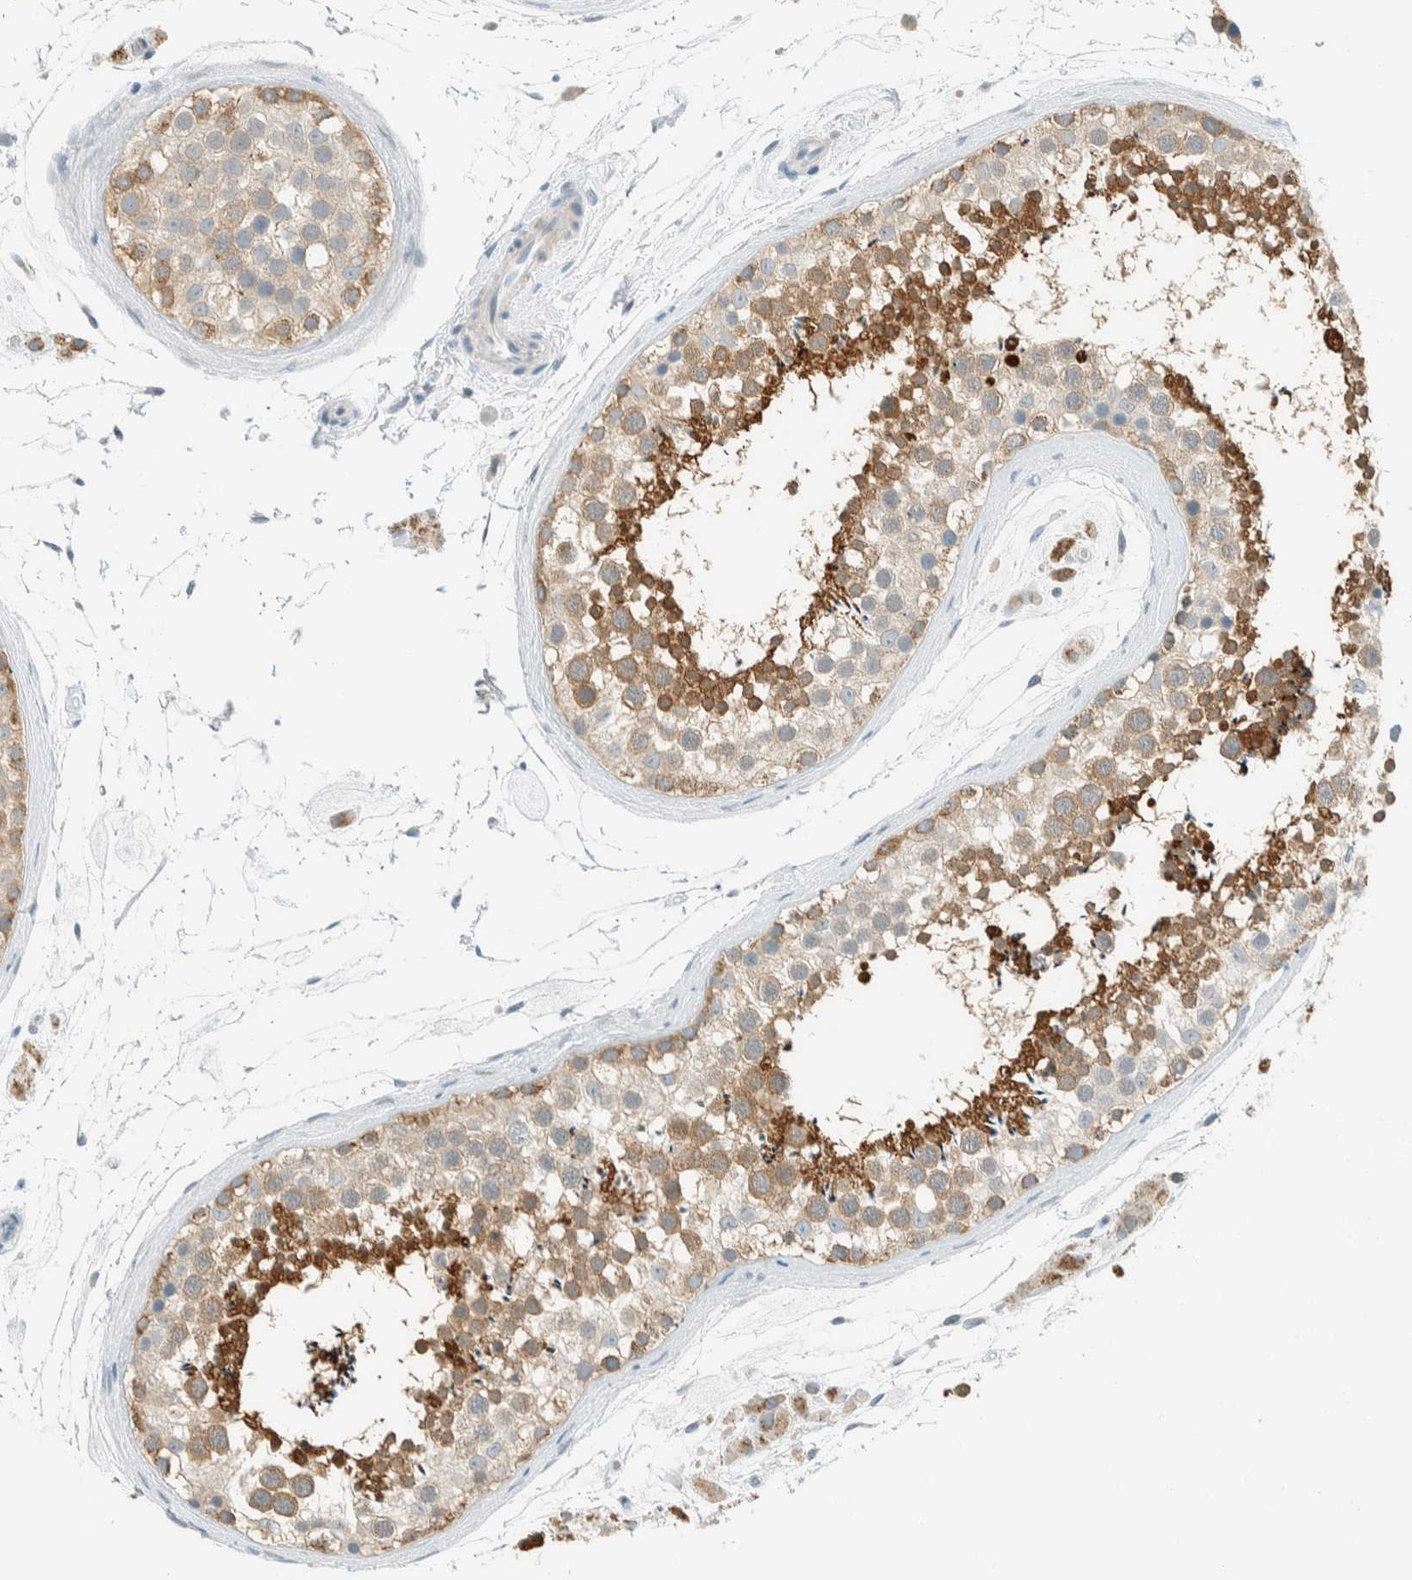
{"staining": {"intensity": "moderate", "quantity": "25%-75%", "location": "cytoplasmic/membranous"}, "tissue": "testis", "cell_type": "Cells in seminiferous ducts", "image_type": "normal", "snomed": [{"axis": "morphology", "description": "Normal tissue, NOS"}, {"axis": "topography", "description": "Testis"}], "caption": "A brown stain labels moderate cytoplasmic/membranous positivity of a protein in cells in seminiferous ducts of normal testis.", "gene": "AARSD1", "patient": {"sex": "male", "age": 46}}